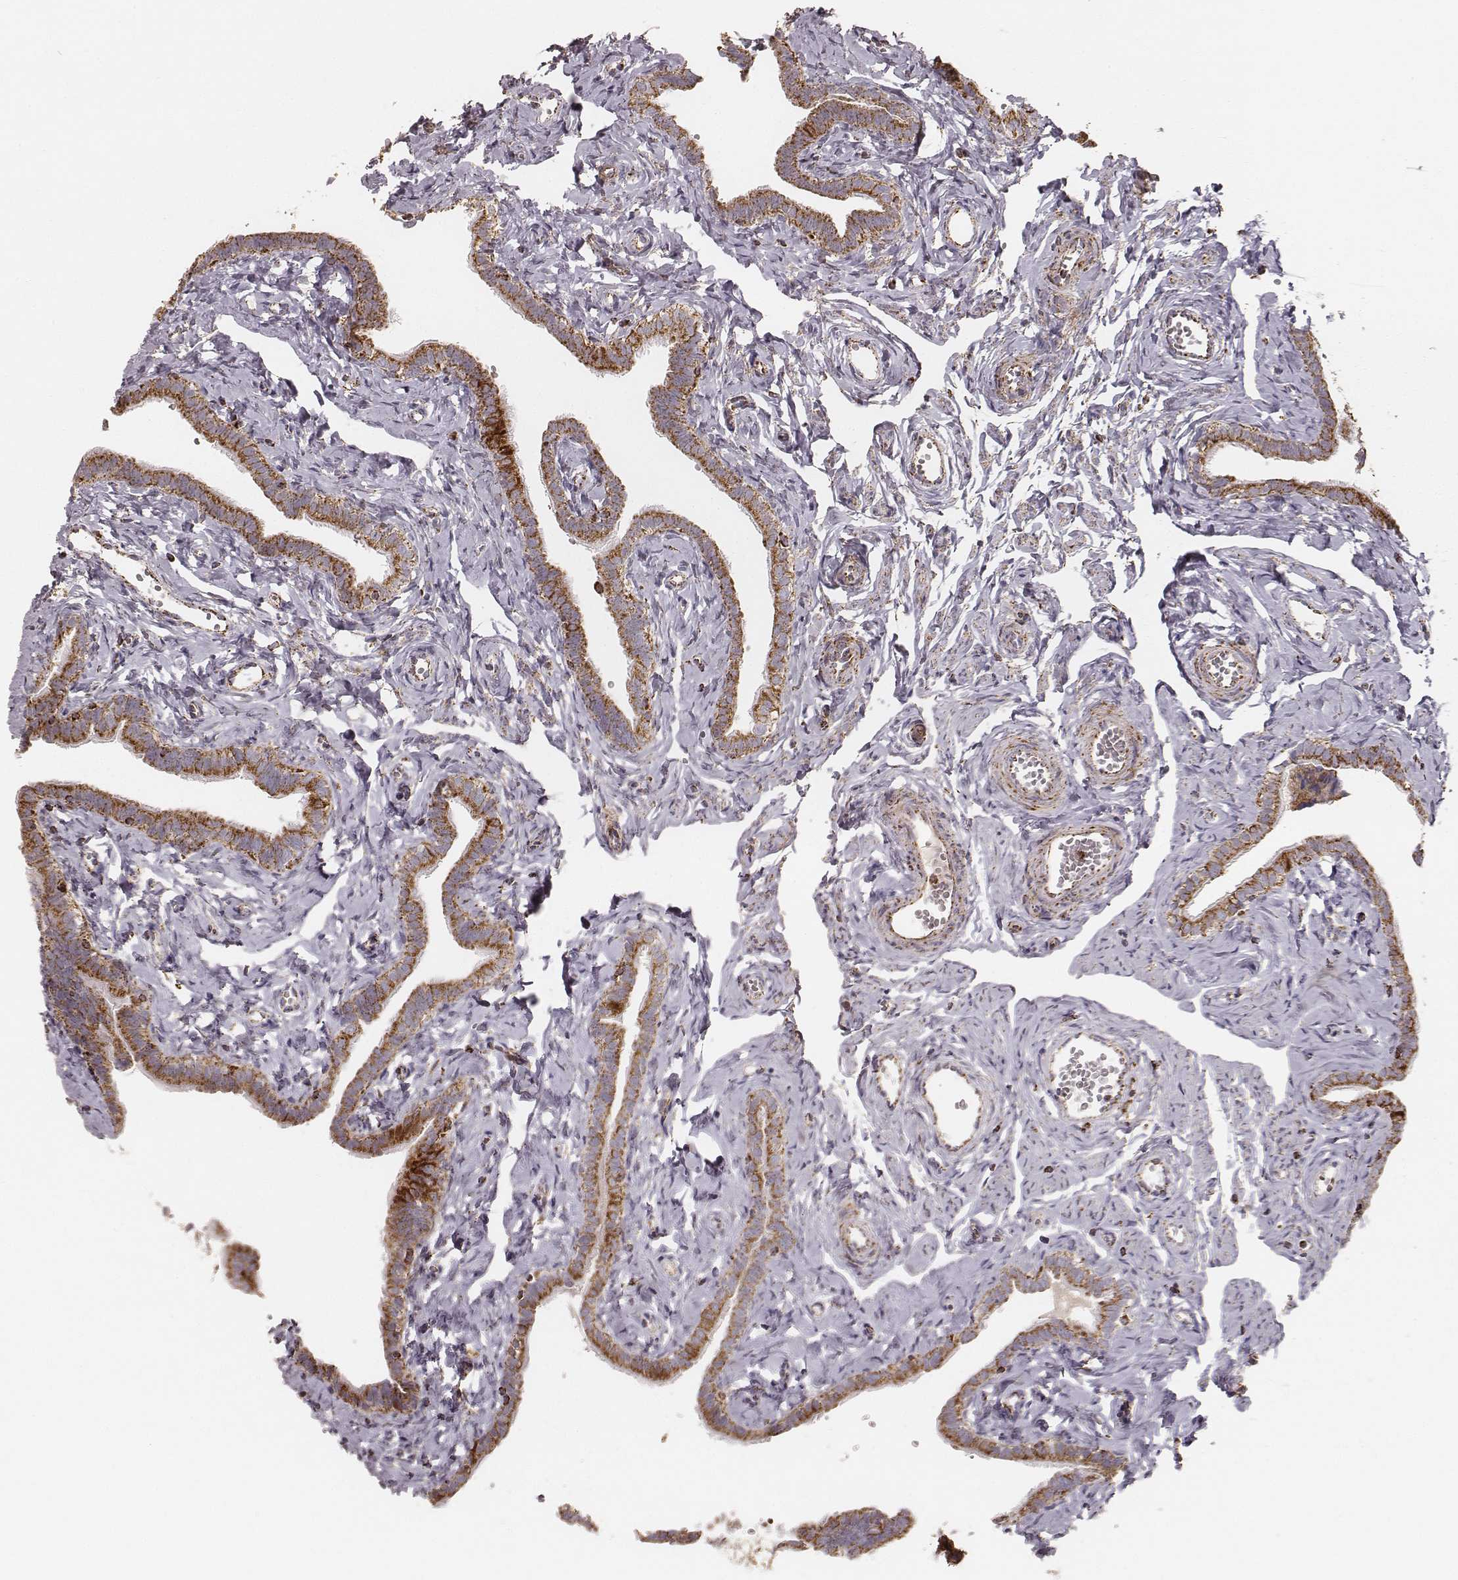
{"staining": {"intensity": "strong", "quantity": ">75%", "location": "cytoplasmic/membranous"}, "tissue": "fallopian tube", "cell_type": "Glandular cells", "image_type": "normal", "snomed": [{"axis": "morphology", "description": "Normal tissue, NOS"}, {"axis": "topography", "description": "Fallopian tube"}], "caption": "Brown immunohistochemical staining in unremarkable fallopian tube demonstrates strong cytoplasmic/membranous expression in about >75% of glandular cells. The staining was performed using DAB, with brown indicating positive protein expression. Nuclei are stained blue with hematoxylin.", "gene": "CS", "patient": {"sex": "female", "age": 41}}